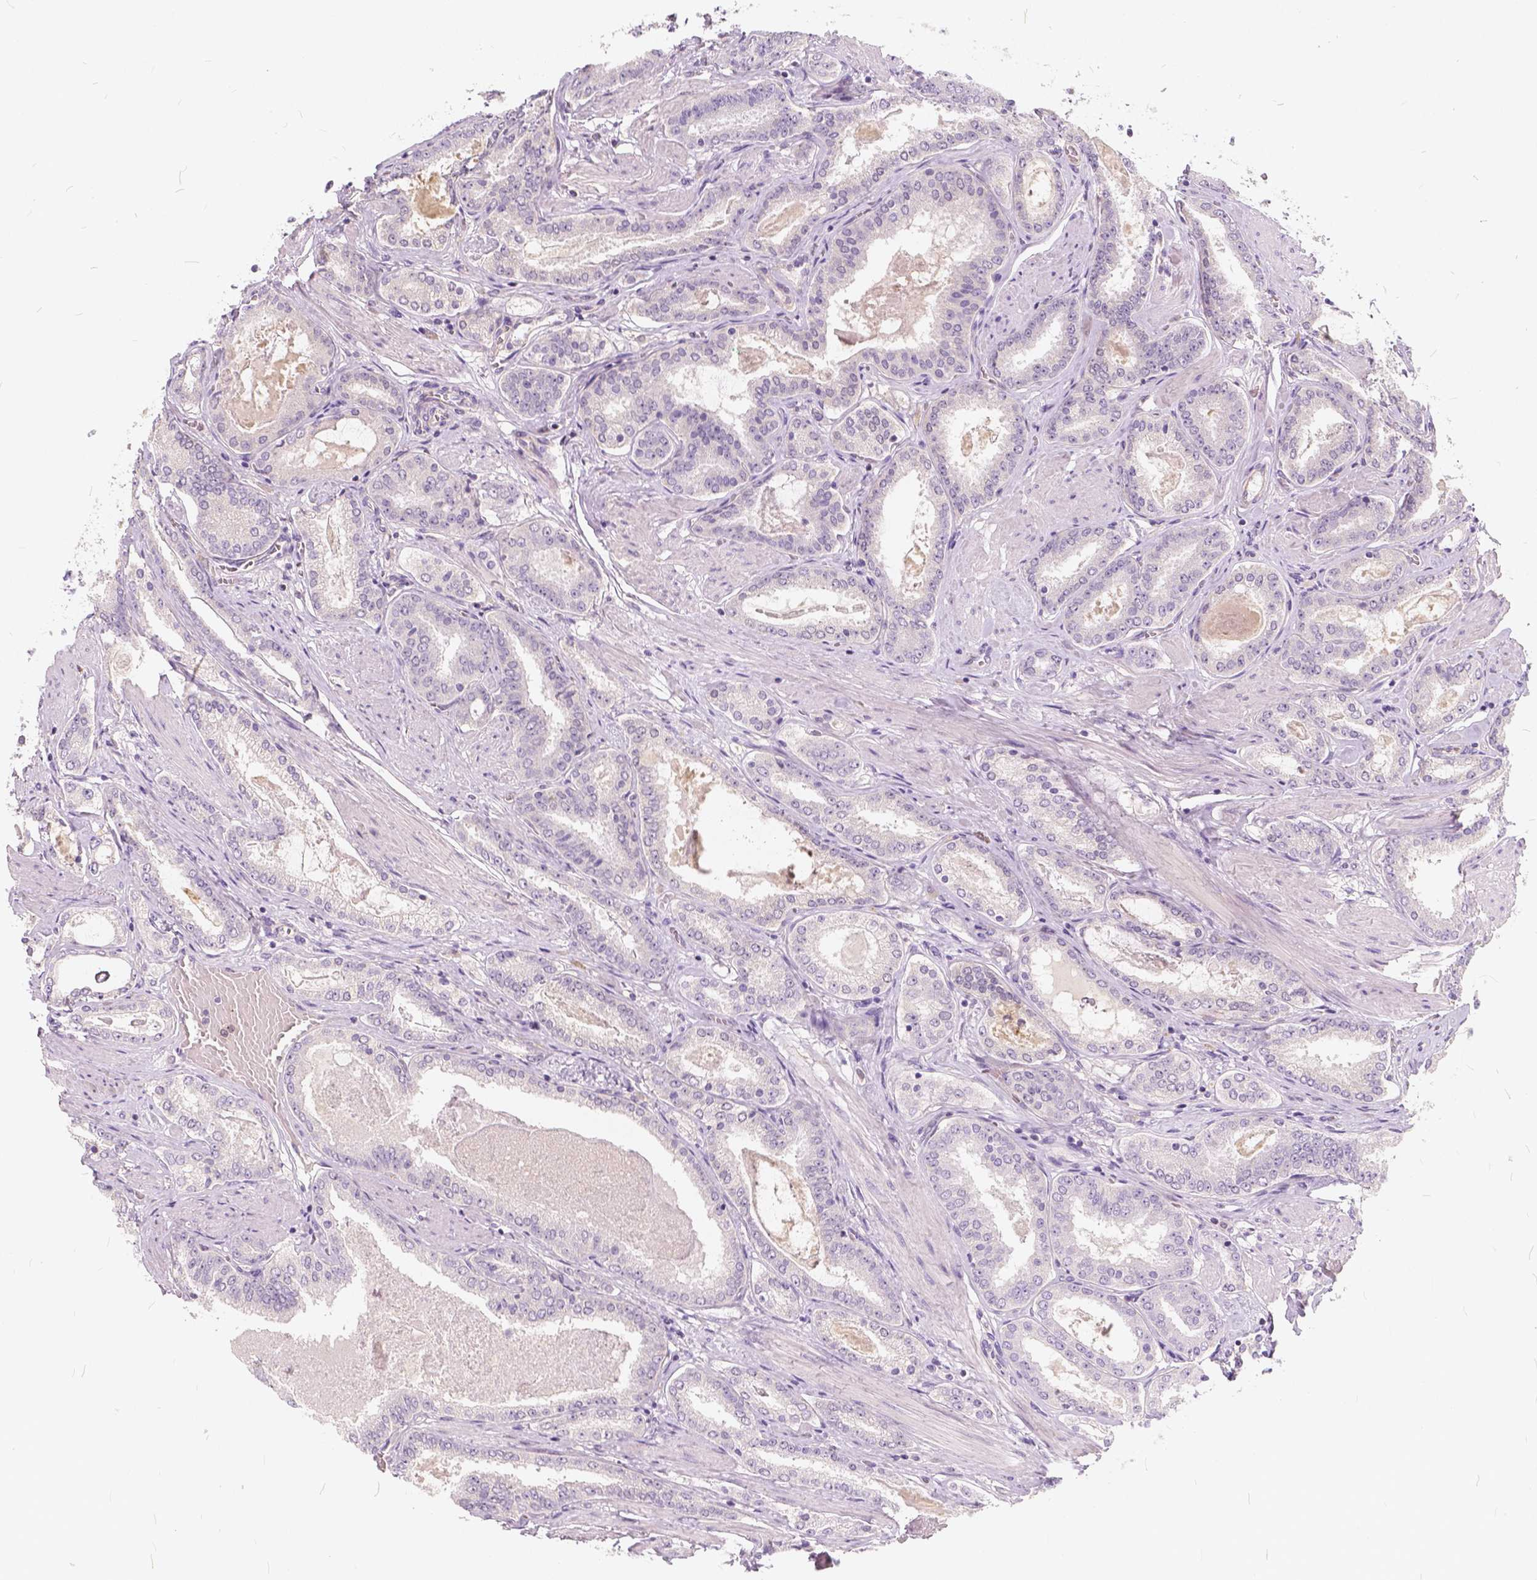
{"staining": {"intensity": "negative", "quantity": "none", "location": "none"}, "tissue": "prostate cancer", "cell_type": "Tumor cells", "image_type": "cancer", "snomed": [{"axis": "morphology", "description": "Adenocarcinoma, High grade"}, {"axis": "topography", "description": "Prostate"}], "caption": "This histopathology image is of prostate high-grade adenocarcinoma stained with immunohistochemistry to label a protein in brown with the nuclei are counter-stained blue. There is no staining in tumor cells. (Stains: DAB immunohistochemistry (IHC) with hematoxylin counter stain, Microscopy: brightfield microscopy at high magnification).", "gene": "KIAA0513", "patient": {"sex": "male", "age": 63}}